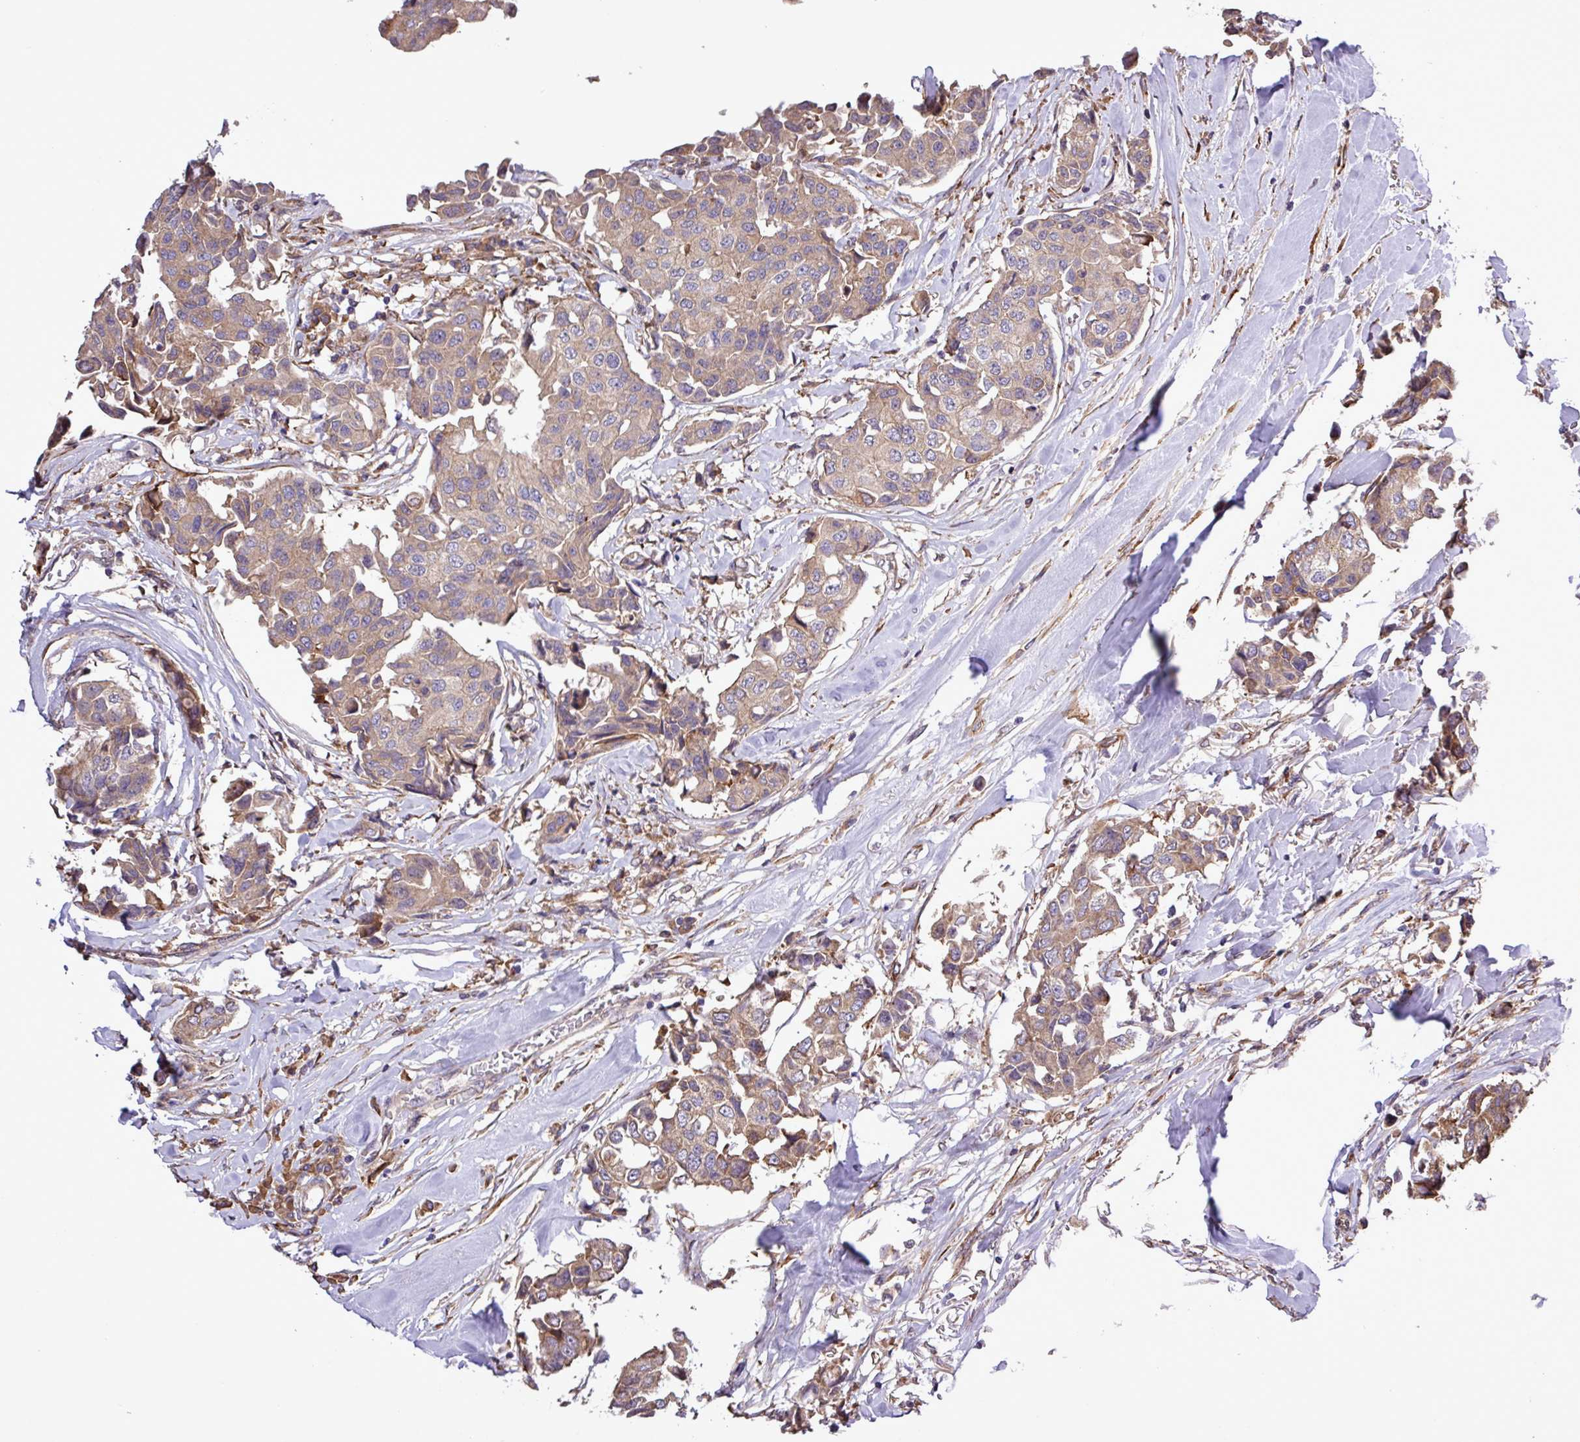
{"staining": {"intensity": "weak", "quantity": ">75%", "location": "cytoplasmic/membranous"}, "tissue": "breast cancer", "cell_type": "Tumor cells", "image_type": "cancer", "snomed": [{"axis": "morphology", "description": "Duct carcinoma"}, {"axis": "topography", "description": "Breast"}], "caption": "Immunohistochemistry (IHC) (DAB (3,3'-diaminobenzidine)) staining of infiltrating ductal carcinoma (breast) demonstrates weak cytoplasmic/membranous protein staining in approximately >75% of tumor cells.", "gene": "MEGF6", "patient": {"sex": "female", "age": 80}}